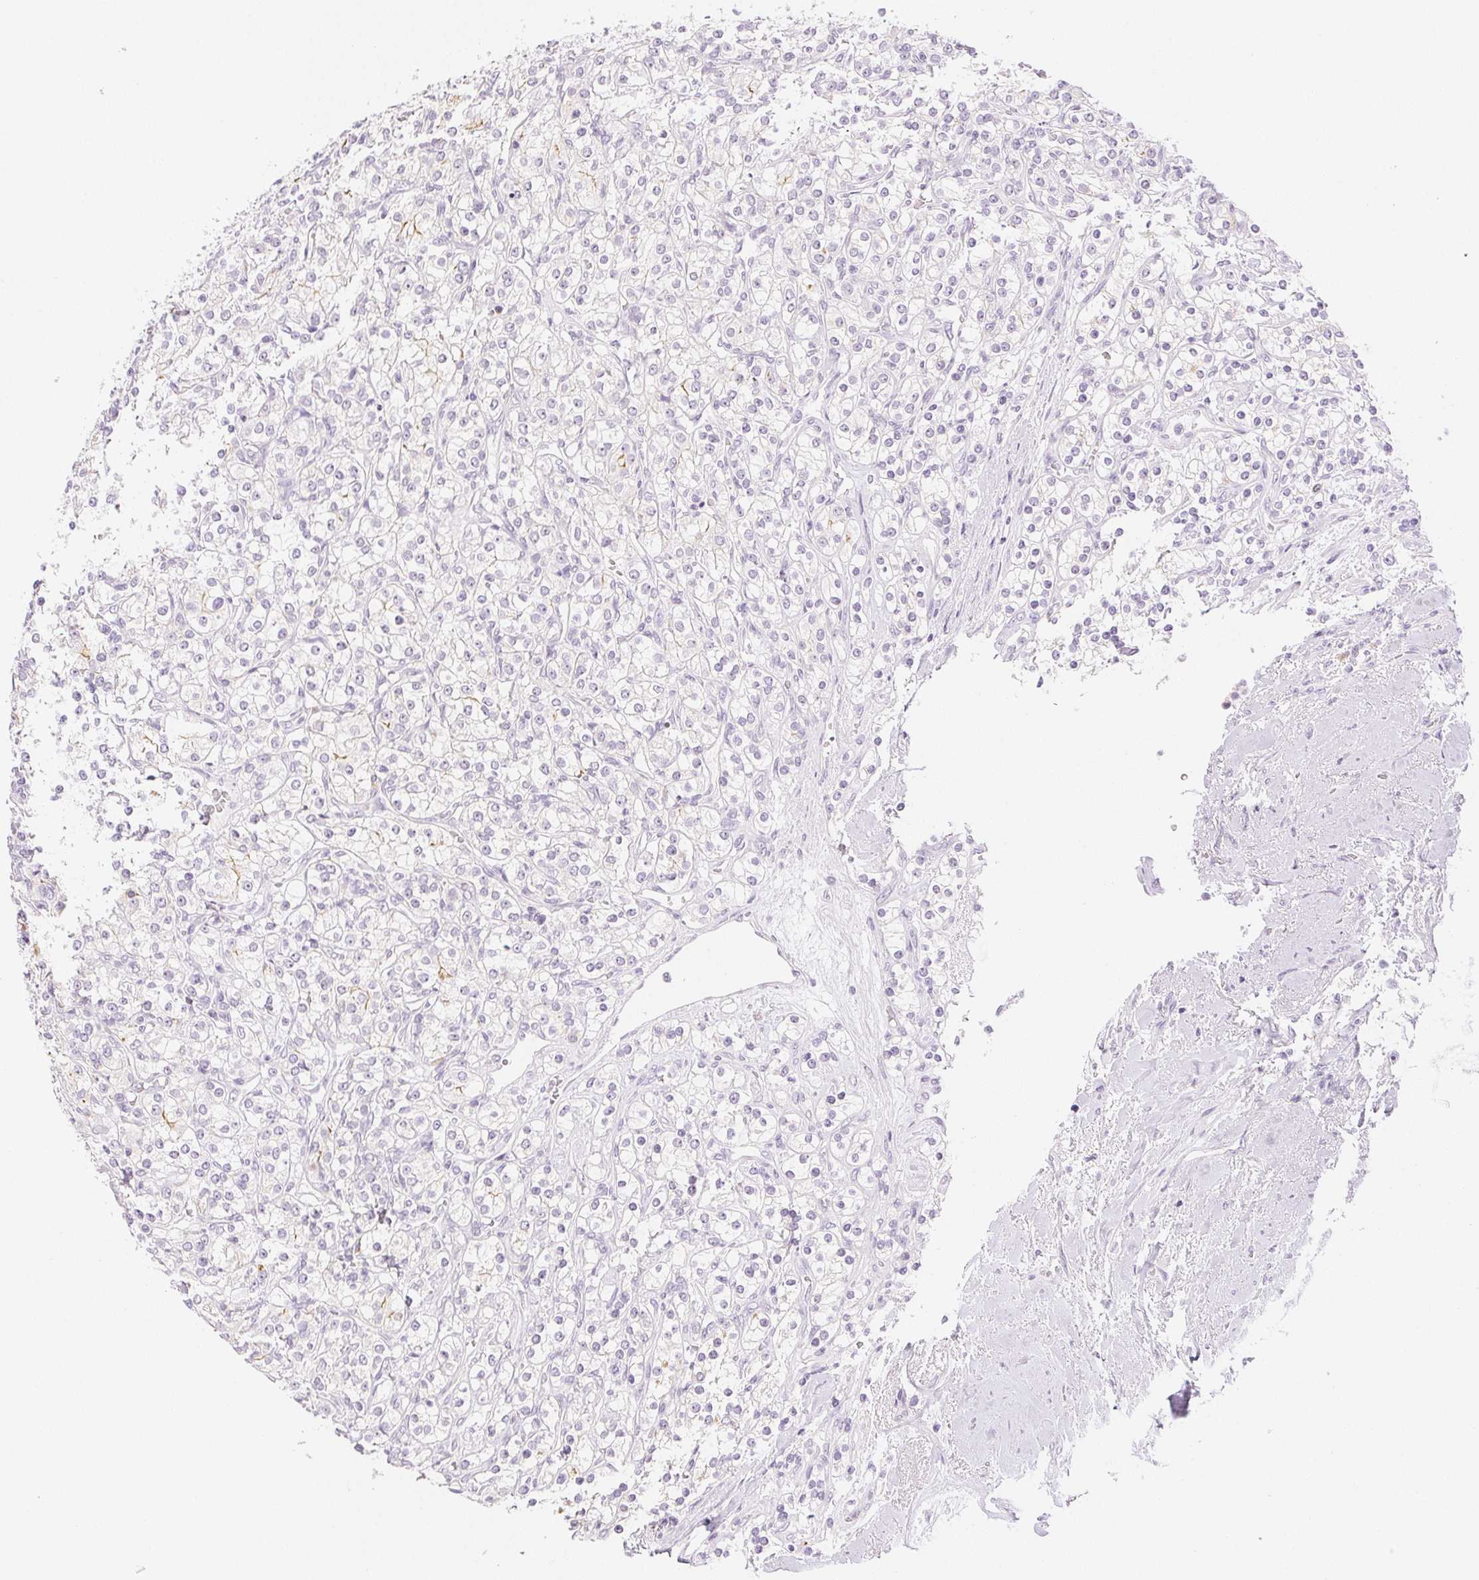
{"staining": {"intensity": "negative", "quantity": "none", "location": "none"}, "tissue": "renal cancer", "cell_type": "Tumor cells", "image_type": "cancer", "snomed": [{"axis": "morphology", "description": "Adenocarcinoma, NOS"}, {"axis": "topography", "description": "Kidney"}], "caption": "DAB immunohistochemical staining of human renal cancer (adenocarcinoma) reveals no significant staining in tumor cells.", "gene": "SLC5A2", "patient": {"sex": "male", "age": 77}}